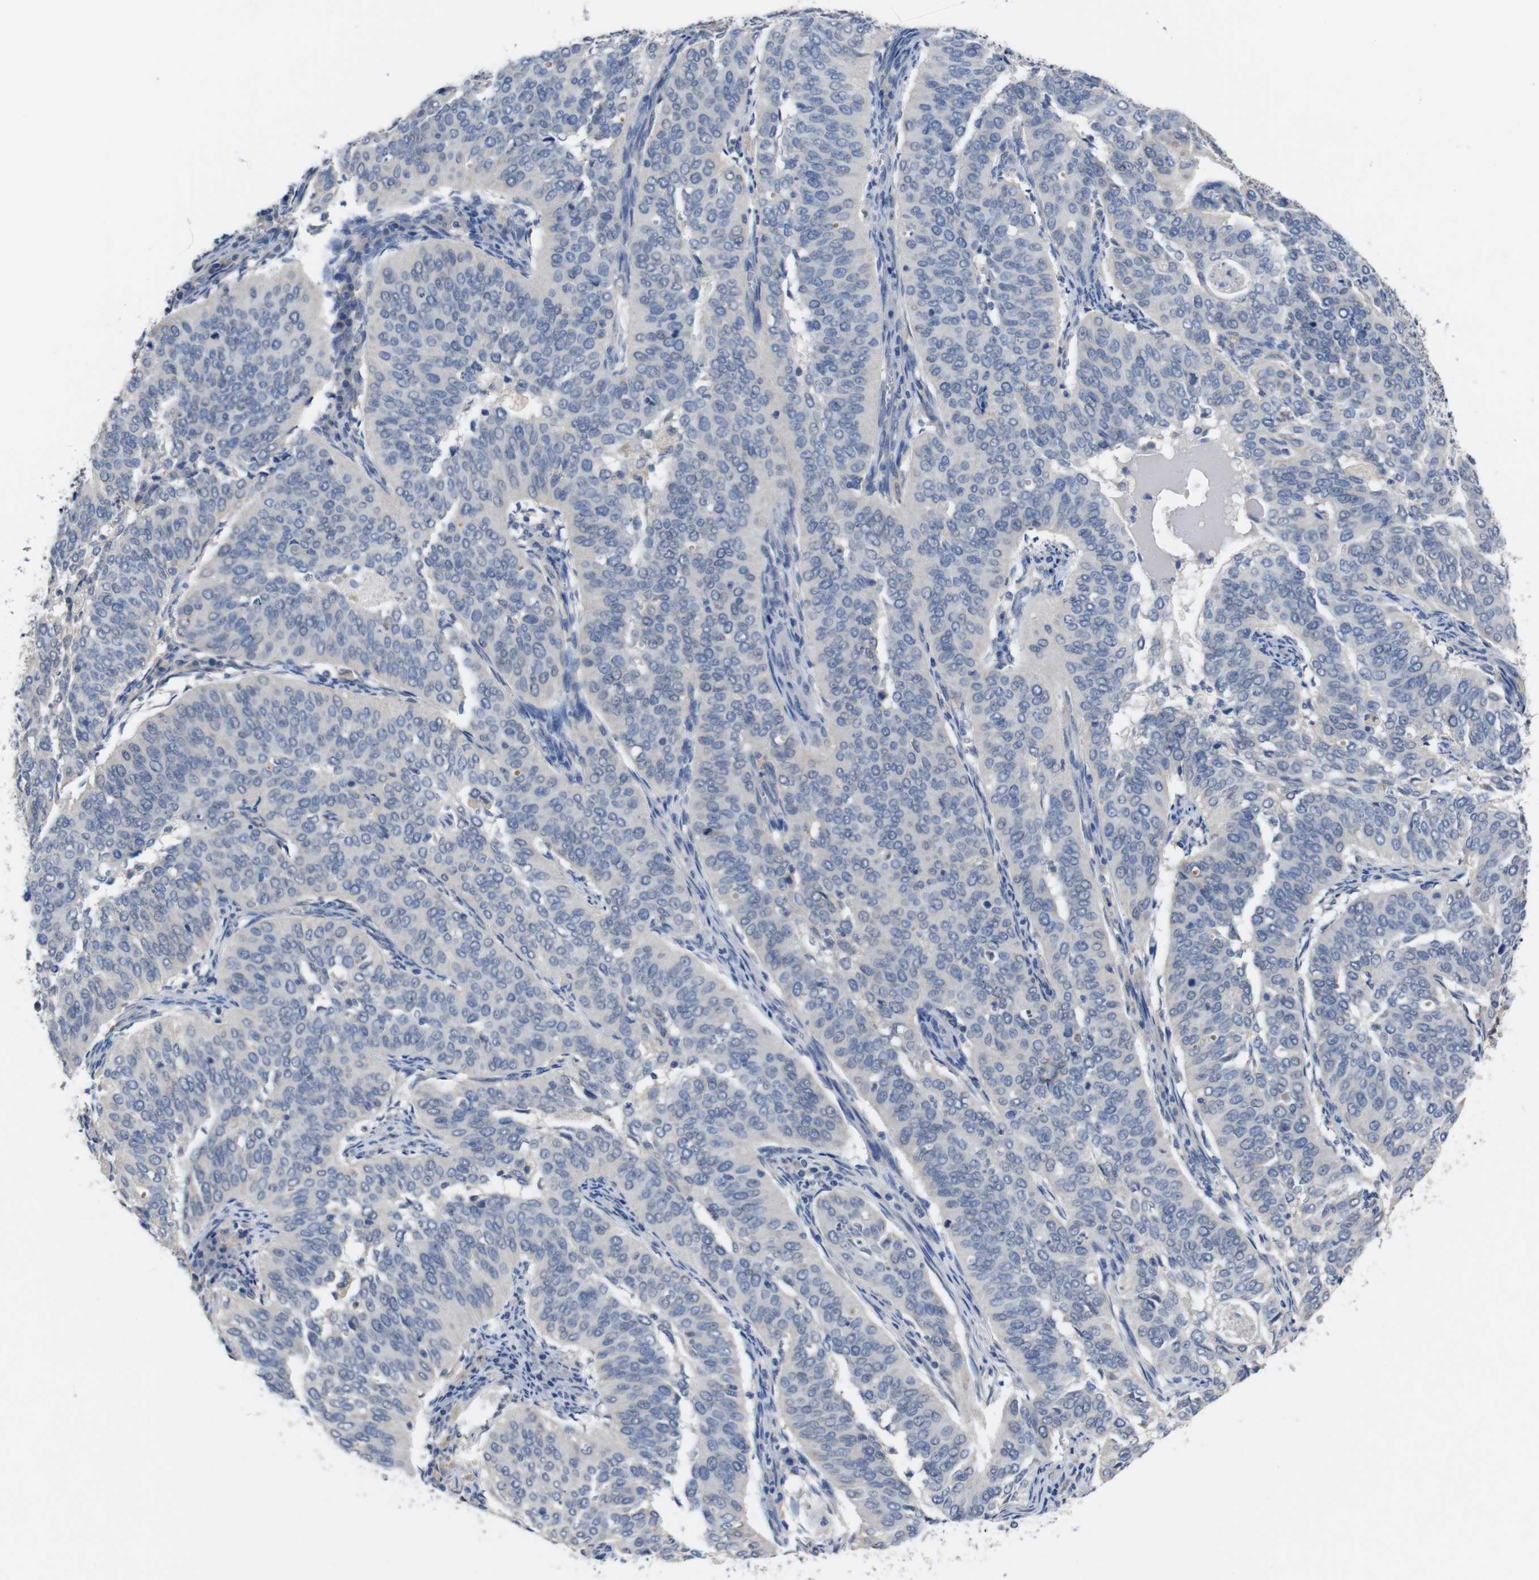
{"staining": {"intensity": "negative", "quantity": "none", "location": "none"}, "tissue": "cervical cancer", "cell_type": "Tumor cells", "image_type": "cancer", "snomed": [{"axis": "morphology", "description": "Normal tissue, NOS"}, {"axis": "morphology", "description": "Squamous cell carcinoma, NOS"}, {"axis": "topography", "description": "Cervix"}], "caption": "Immunohistochemistry (IHC) of squamous cell carcinoma (cervical) reveals no positivity in tumor cells.", "gene": "HNF1A", "patient": {"sex": "female", "age": 39}}